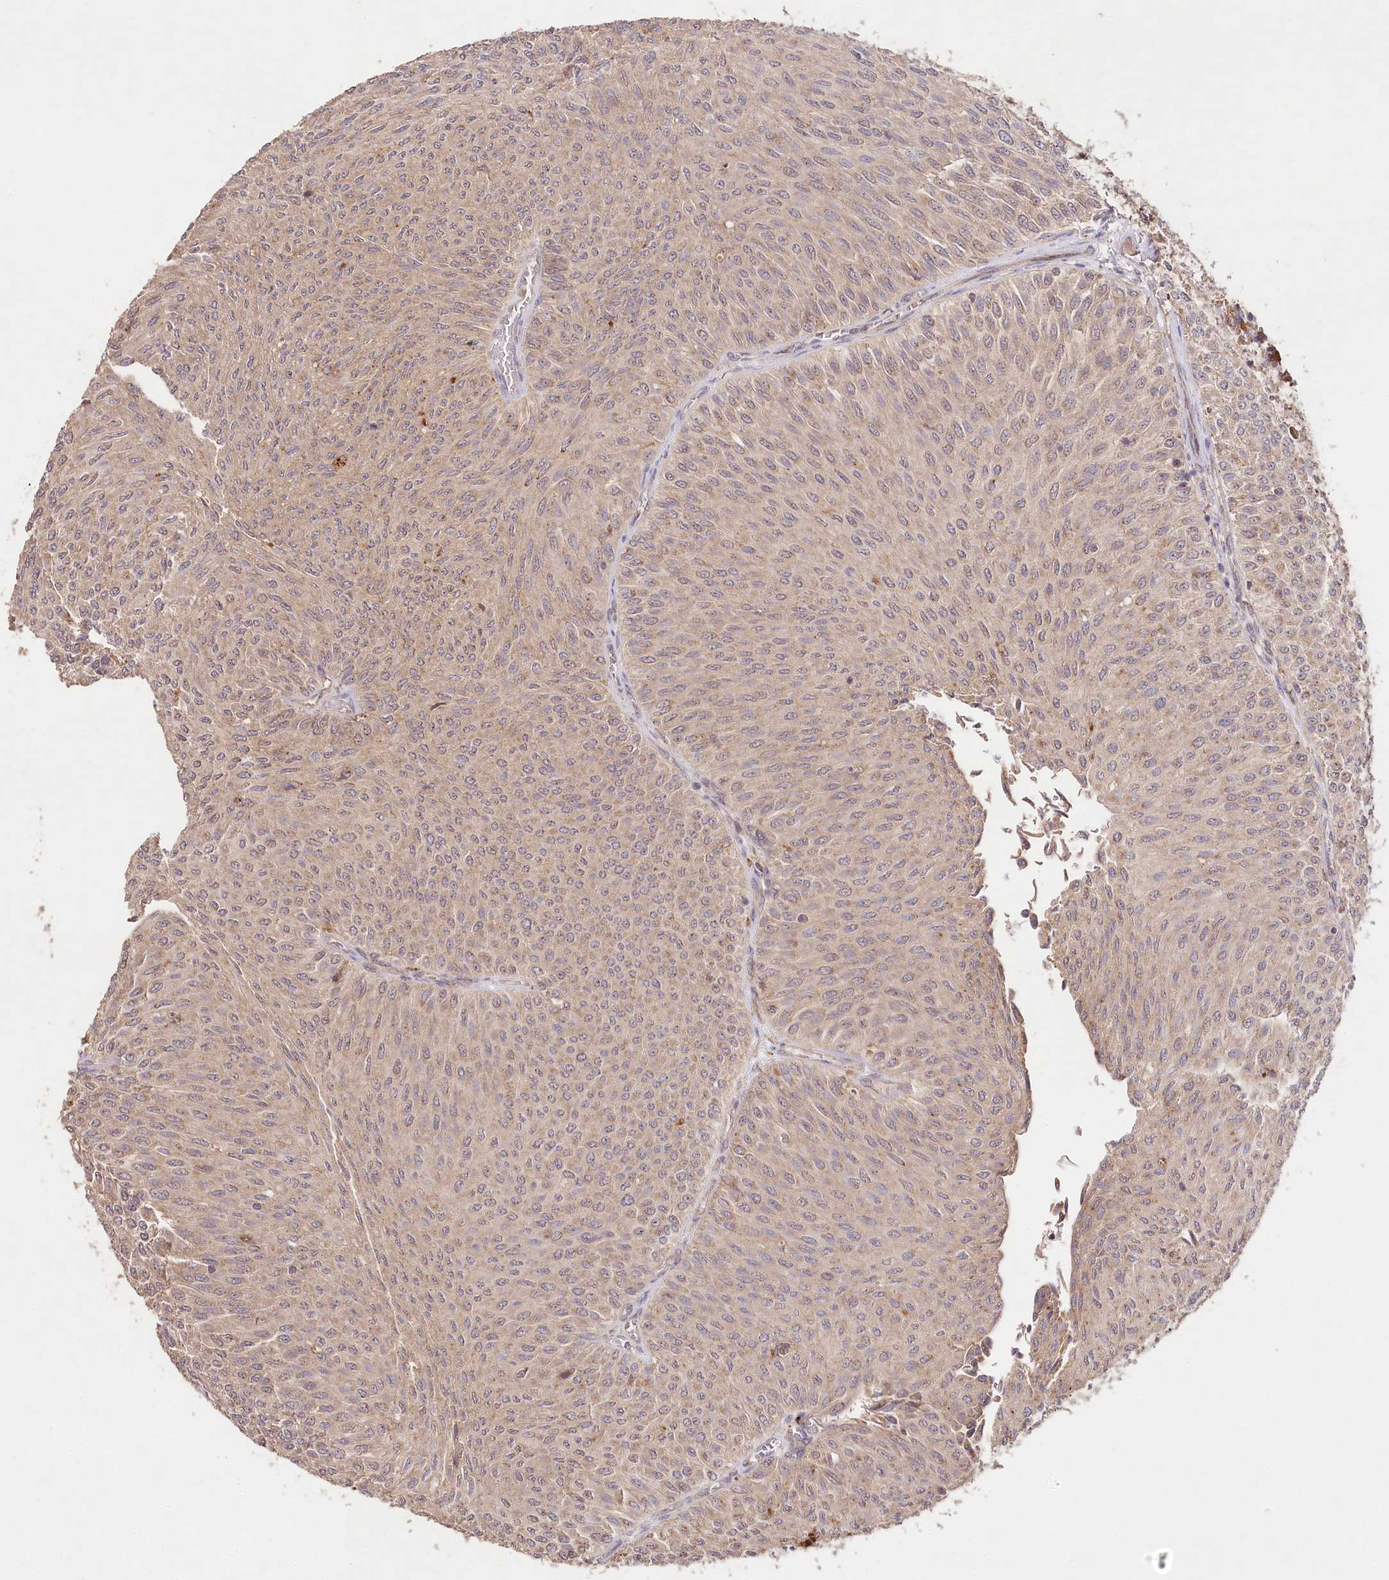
{"staining": {"intensity": "weak", "quantity": ">75%", "location": "cytoplasmic/membranous"}, "tissue": "urothelial cancer", "cell_type": "Tumor cells", "image_type": "cancer", "snomed": [{"axis": "morphology", "description": "Urothelial carcinoma, Low grade"}, {"axis": "topography", "description": "Urinary bladder"}], "caption": "Immunohistochemistry staining of urothelial carcinoma (low-grade), which reveals low levels of weak cytoplasmic/membranous positivity in about >75% of tumor cells indicating weak cytoplasmic/membranous protein staining. The staining was performed using DAB (3,3'-diaminobenzidine) (brown) for protein detection and nuclei were counterstained in hematoxylin (blue).", "gene": "DMXL1", "patient": {"sex": "male", "age": 78}}